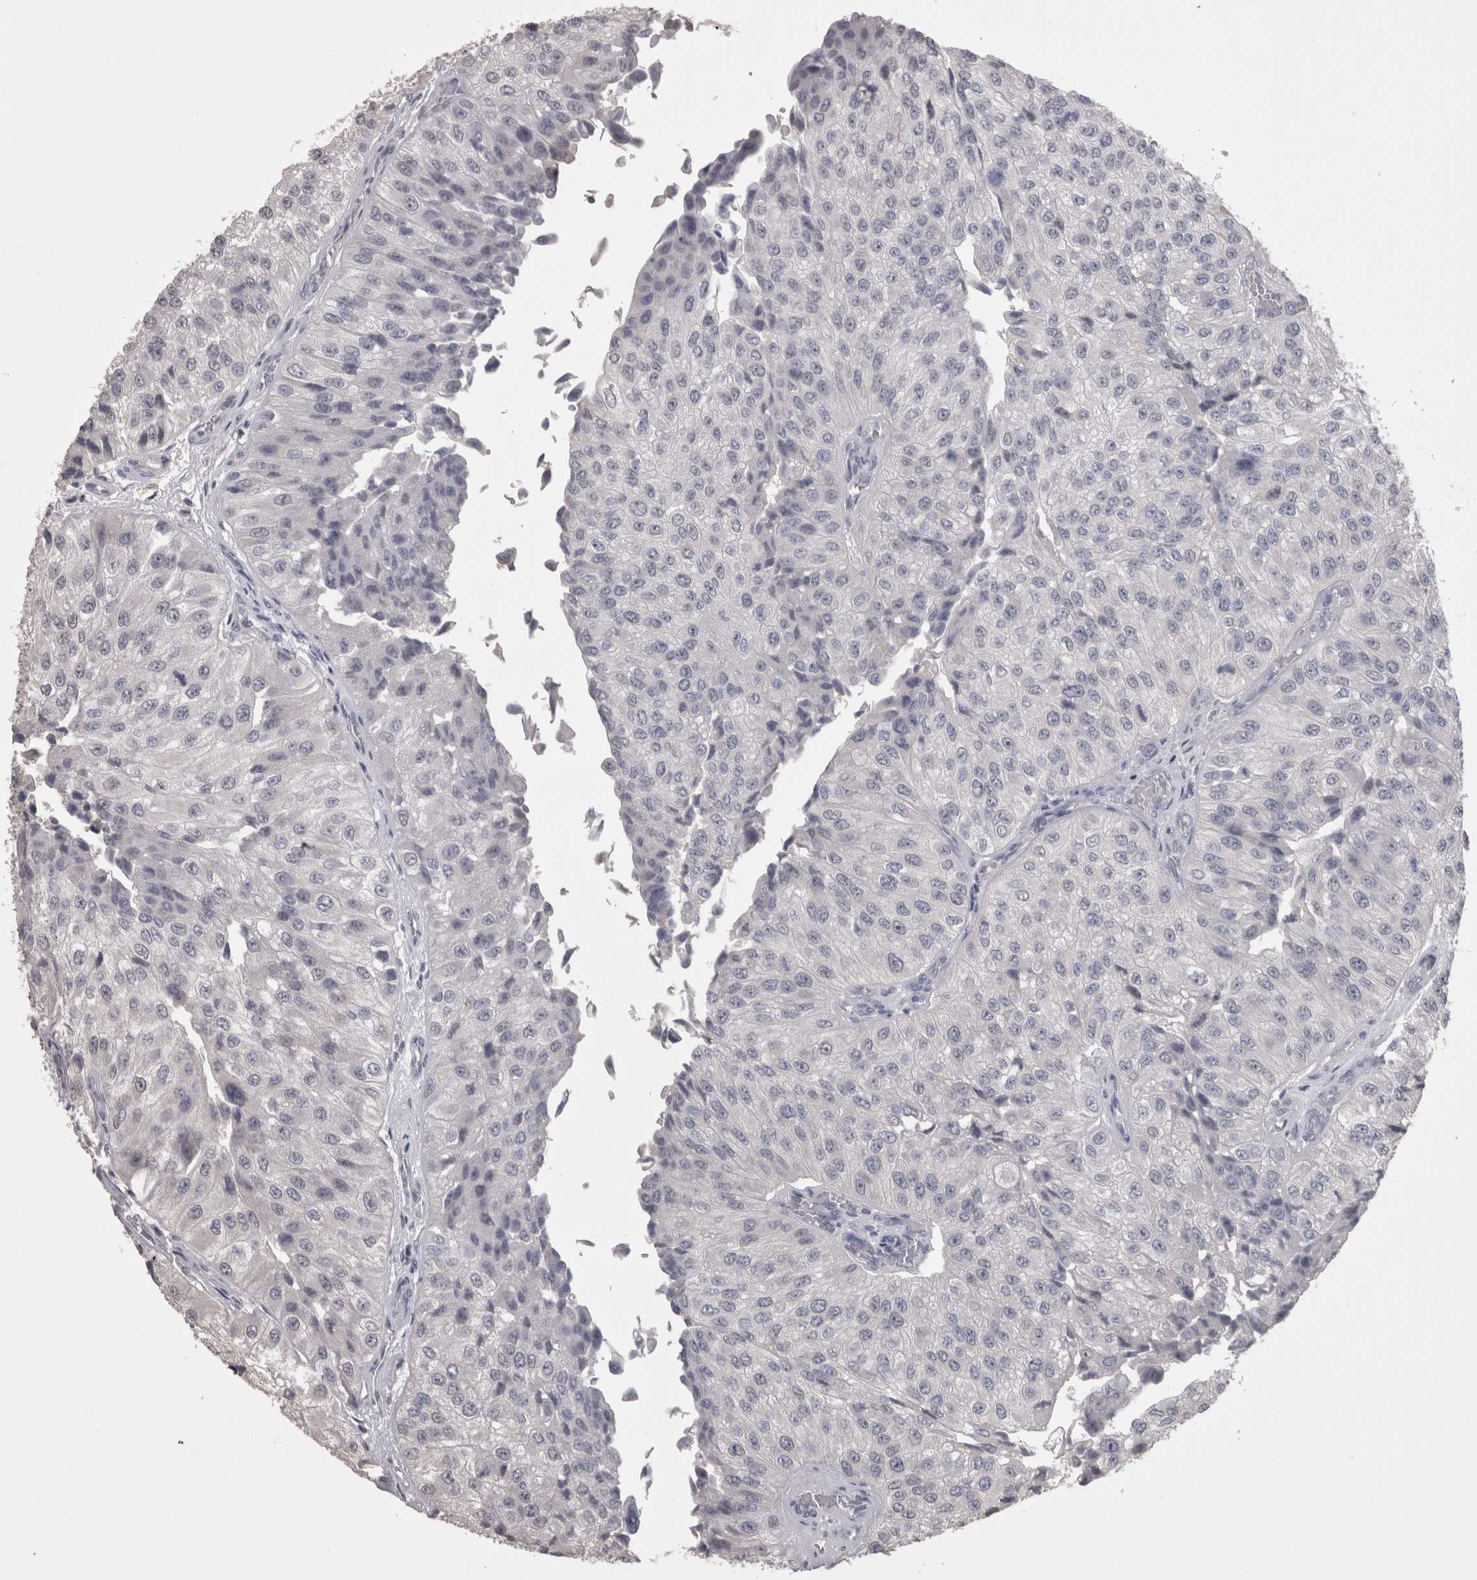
{"staining": {"intensity": "negative", "quantity": "none", "location": "none"}, "tissue": "urothelial cancer", "cell_type": "Tumor cells", "image_type": "cancer", "snomed": [{"axis": "morphology", "description": "Urothelial carcinoma, High grade"}, {"axis": "topography", "description": "Kidney"}, {"axis": "topography", "description": "Urinary bladder"}], "caption": "A micrograph of human urothelial cancer is negative for staining in tumor cells.", "gene": "LAX1", "patient": {"sex": "male", "age": 77}}